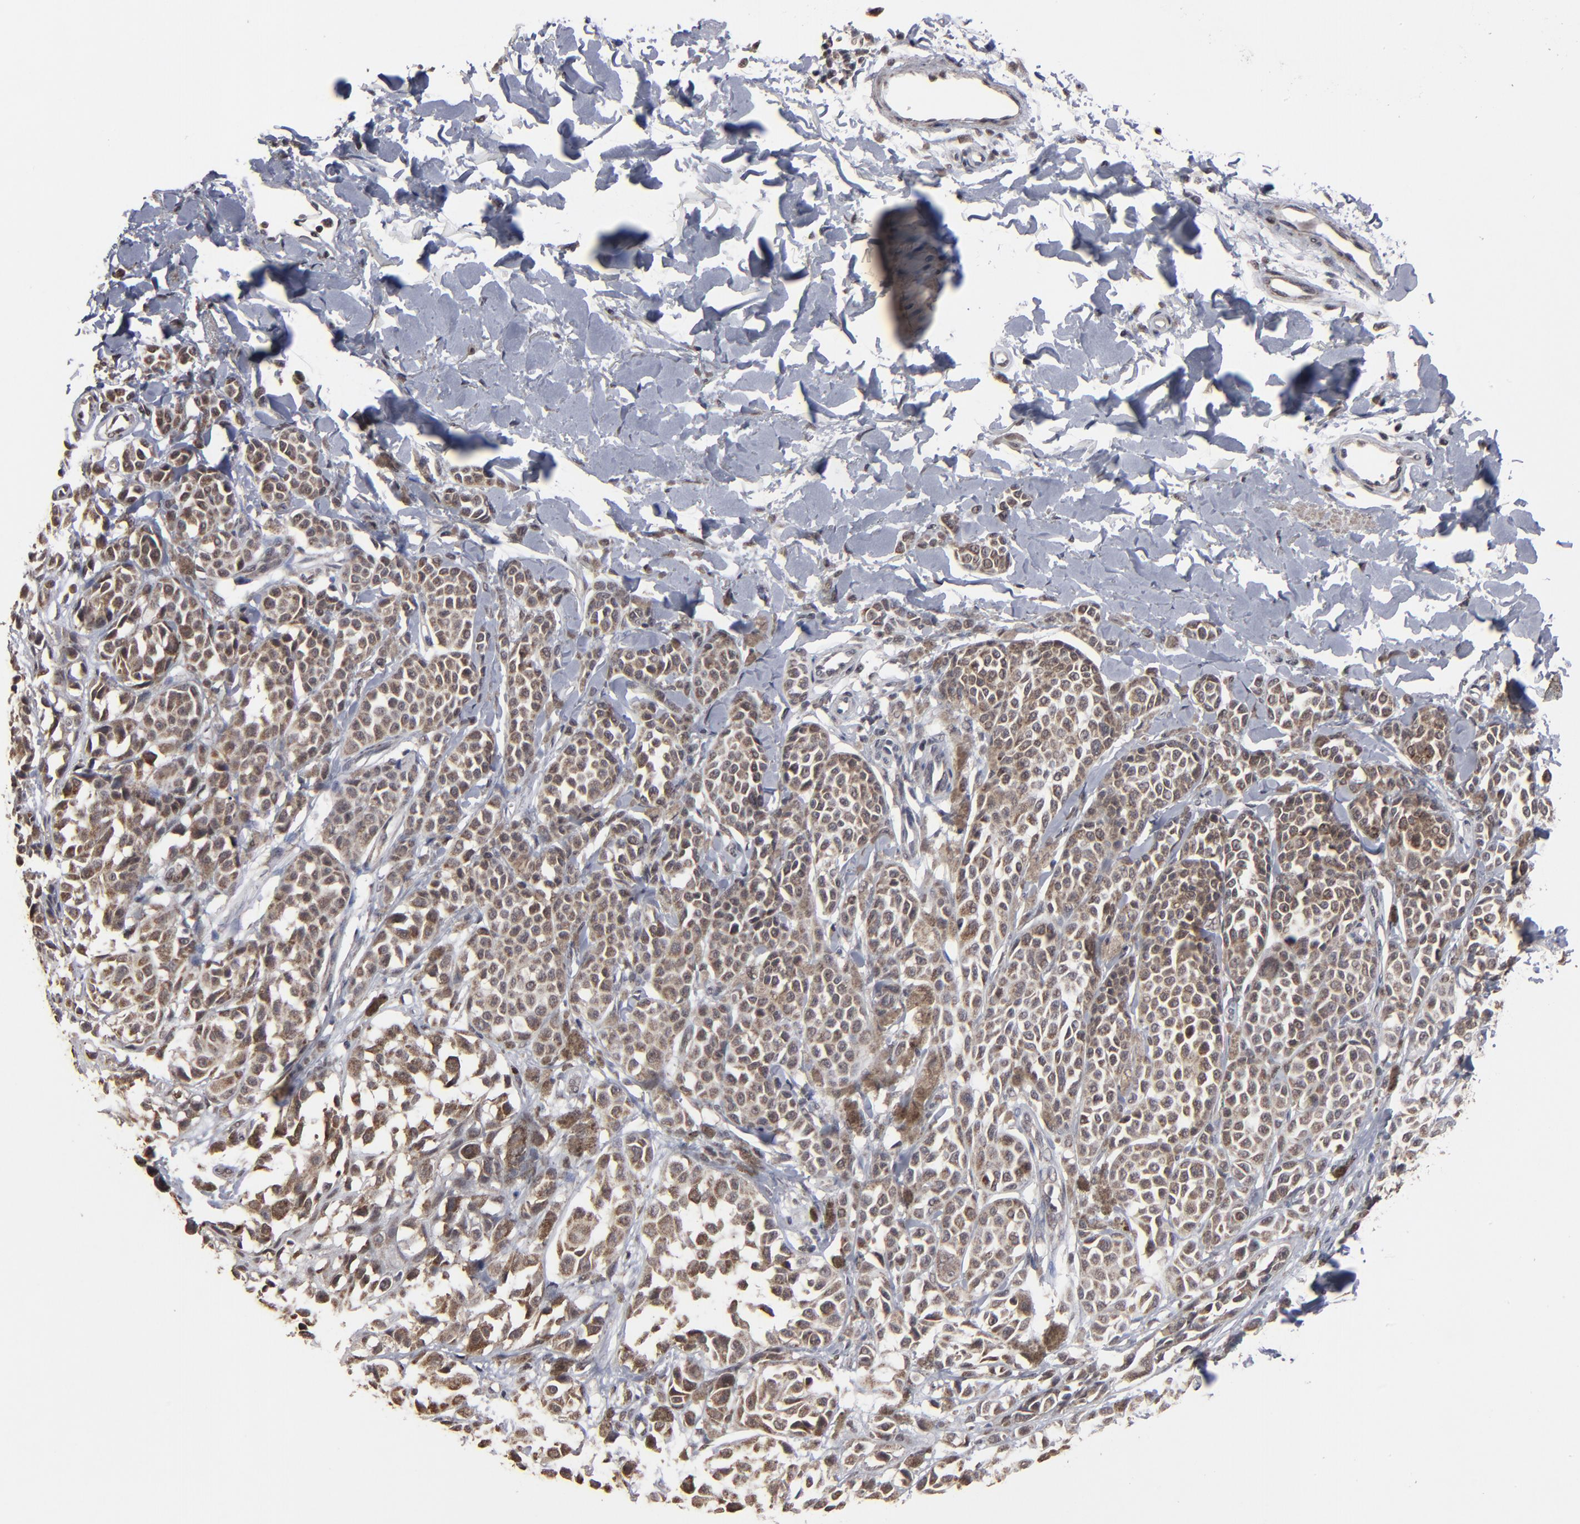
{"staining": {"intensity": "moderate", "quantity": ">75%", "location": "cytoplasmic/membranous,nuclear"}, "tissue": "melanoma", "cell_type": "Tumor cells", "image_type": "cancer", "snomed": [{"axis": "morphology", "description": "Malignant melanoma, NOS"}, {"axis": "topography", "description": "Skin"}], "caption": "A high-resolution micrograph shows immunohistochemistry staining of malignant melanoma, which exhibits moderate cytoplasmic/membranous and nuclear positivity in about >75% of tumor cells.", "gene": "BNIP3", "patient": {"sex": "female", "age": 38}}